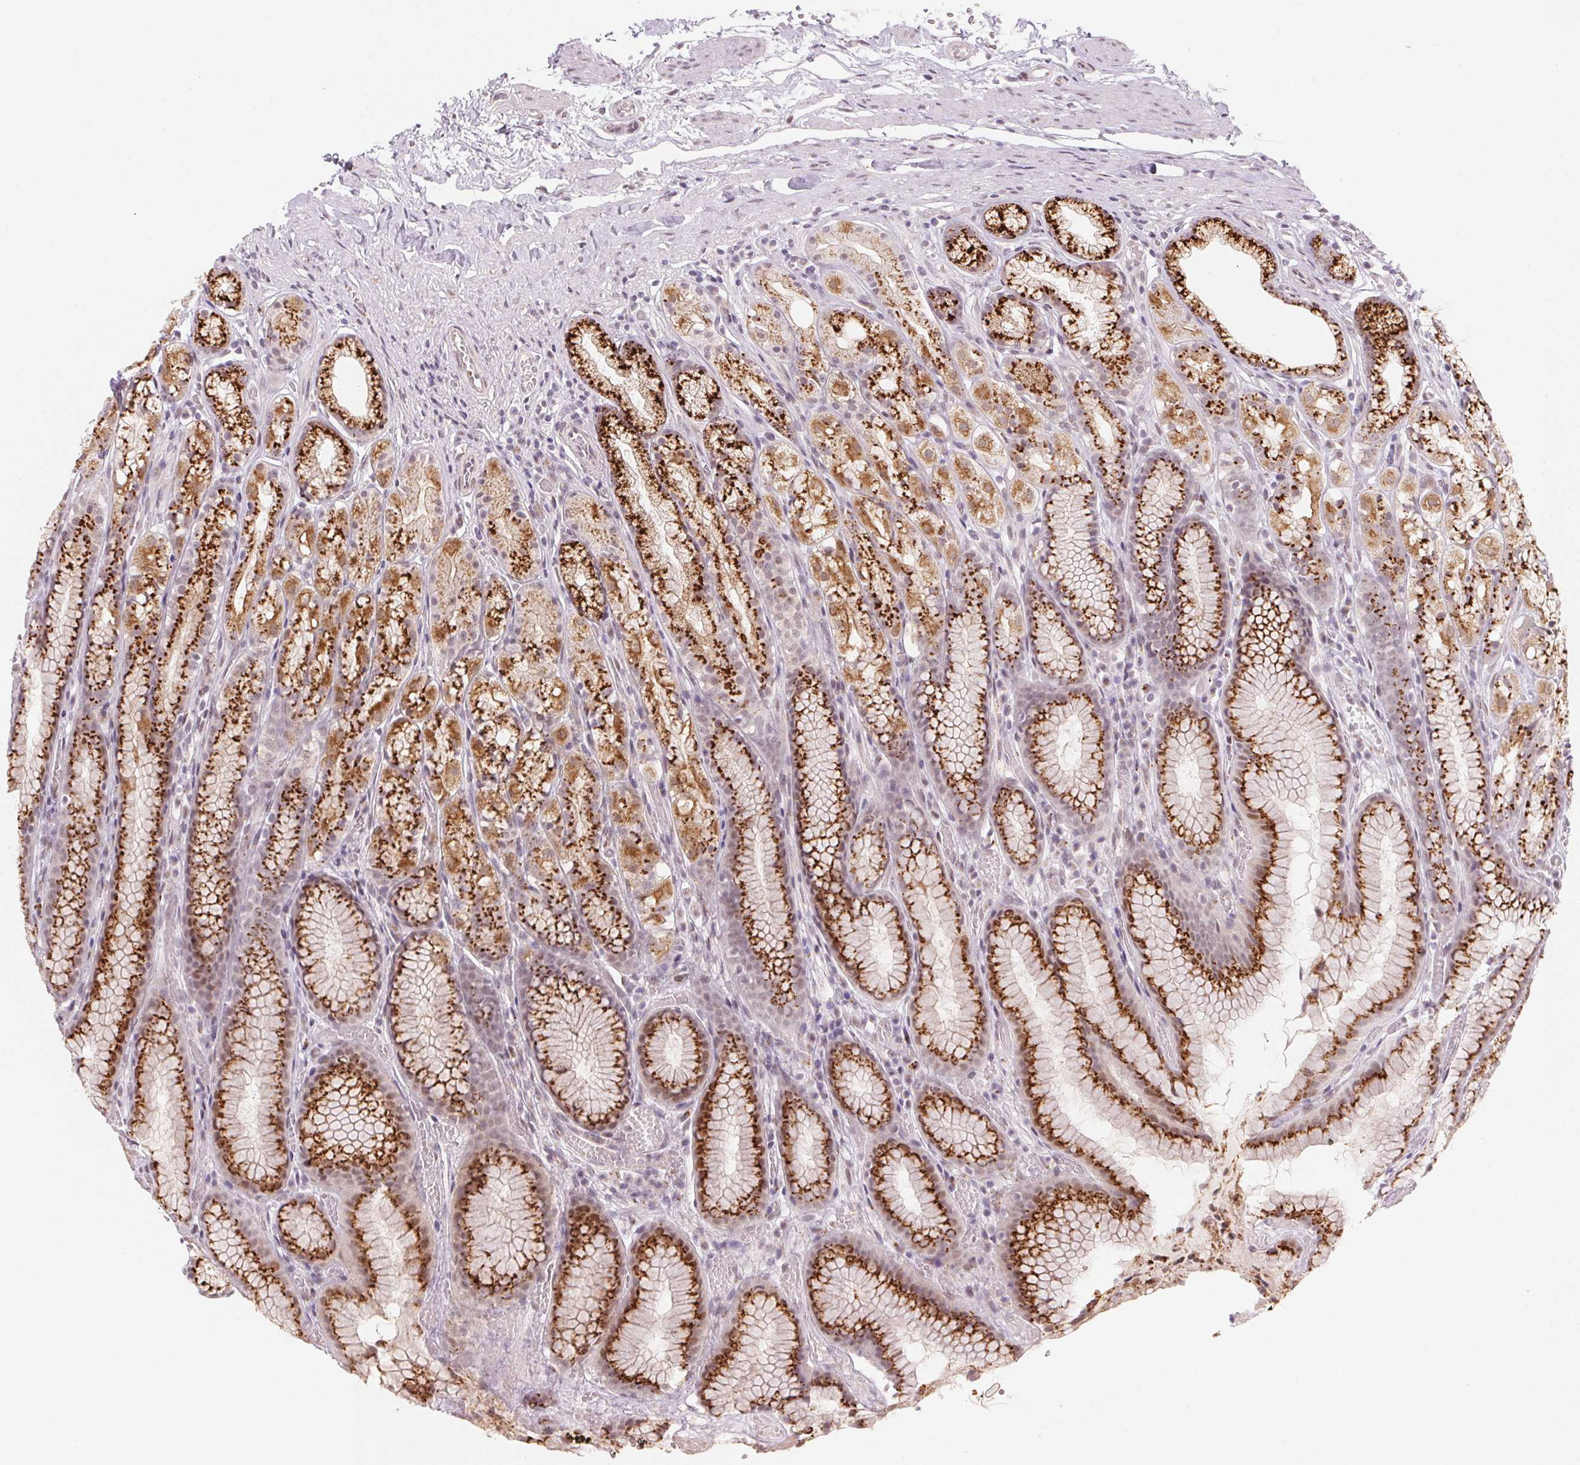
{"staining": {"intensity": "strong", "quantity": ">75%", "location": "cytoplasmic/membranous"}, "tissue": "stomach", "cell_type": "Glandular cells", "image_type": "normal", "snomed": [{"axis": "morphology", "description": "Normal tissue, NOS"}, {"axis": "topography", "description": "Stomach"}], "caption": "Immunohistochemistry histopathology image of normal stomach stained for a protein (brown), which exhibits high levels of strong cytoplasmic/membranous staining in approximately >75% of glandular cells.", "gene": "RAB22A", "patient": {"sex": "male", "age": 70}}